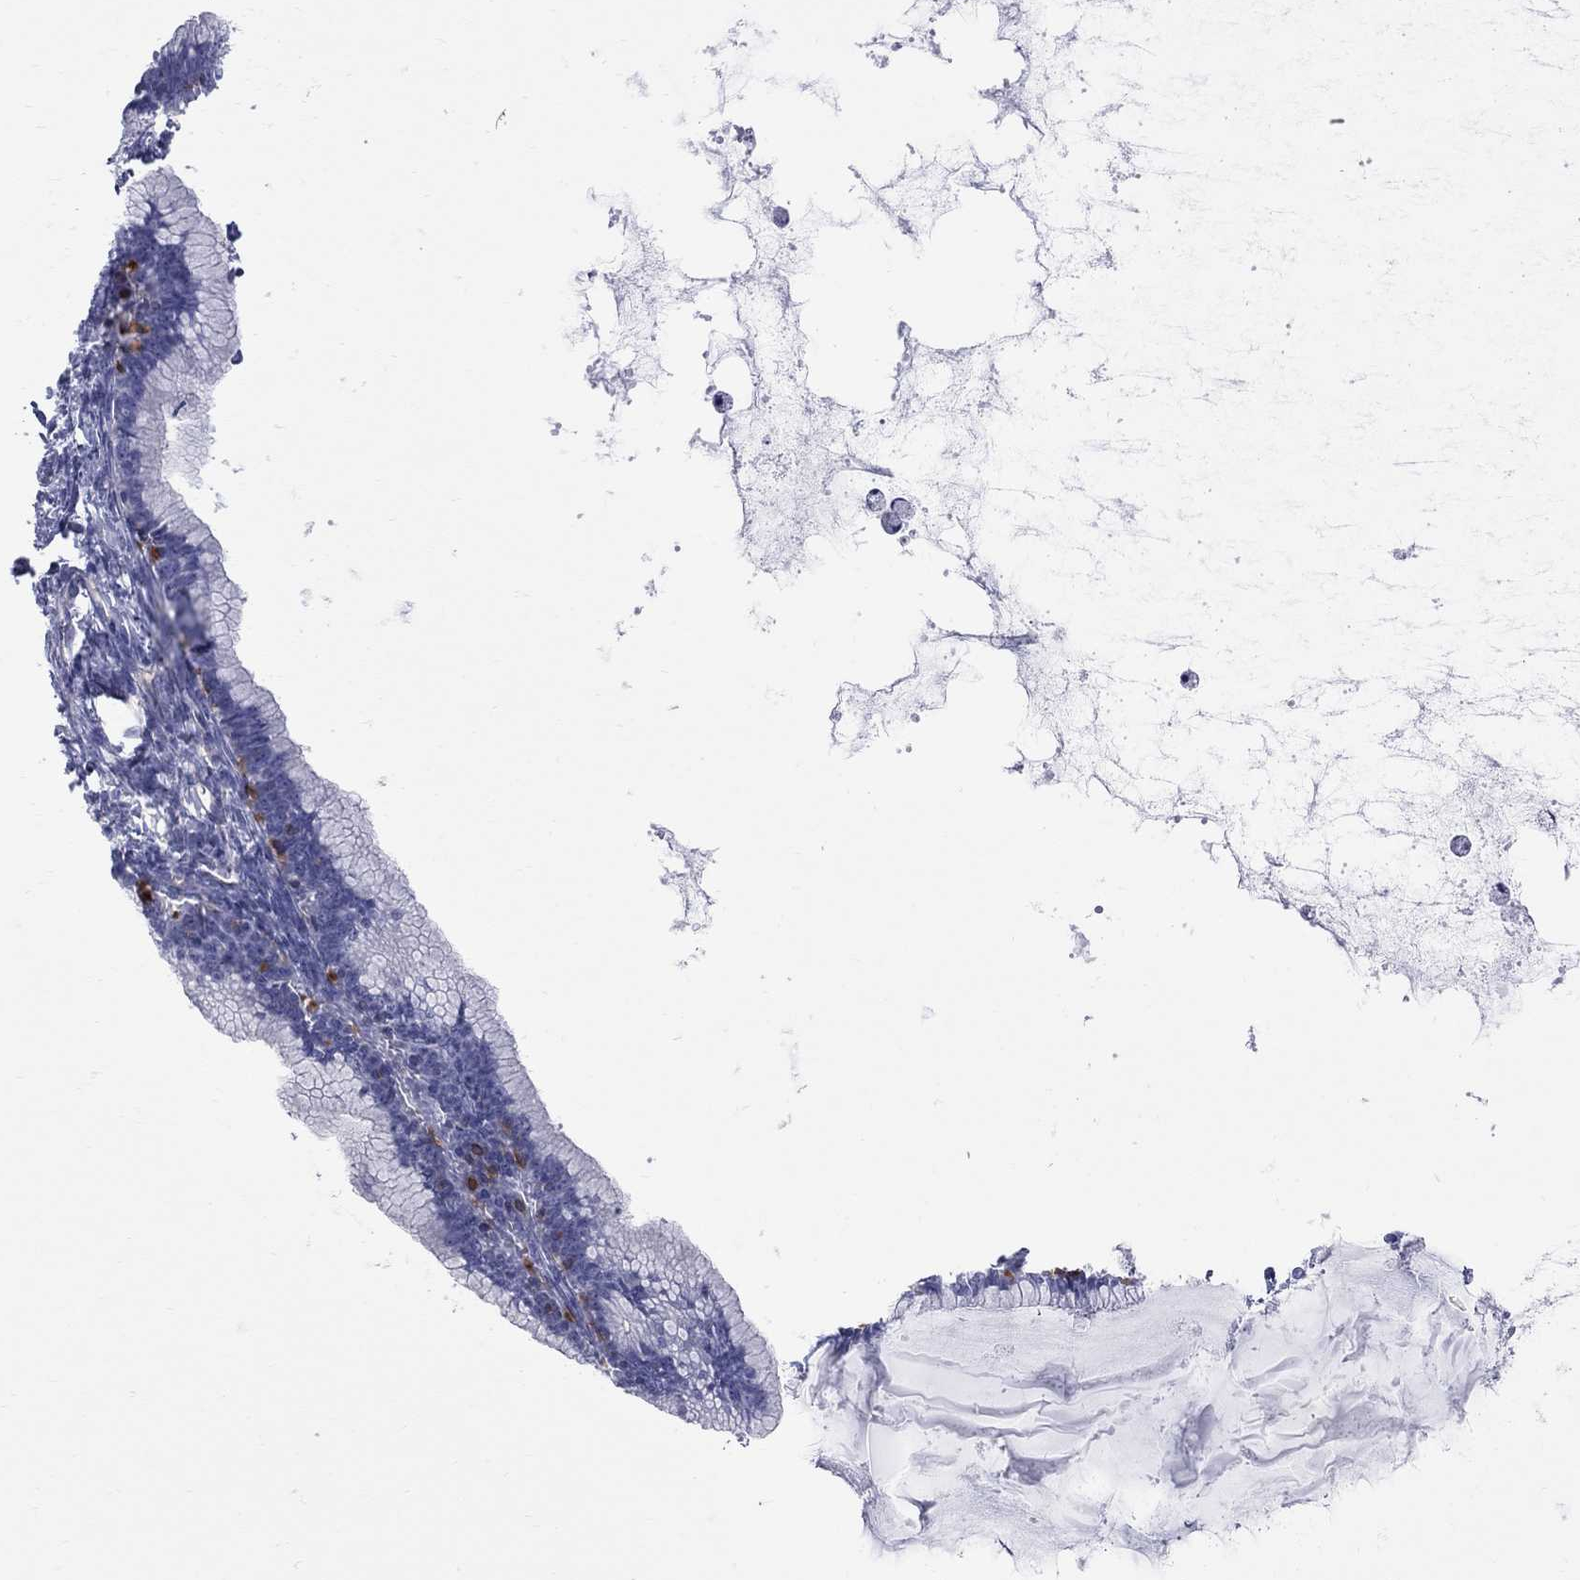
{"staining": {"intensity": "negative", "quantity": "none", "location": "none"}, "tissue": "ovarian cancer", "cell_type": "Tumor cells", "image_type": "cancer", "snomed": [{"axis": "morphology", "description": "Cystadenocarcinoma, mucinous, NOS"}, {"axis": "topography", "description": "Ovary"}], "caption": "High magnification brightfield microscopy of mucinous cystadenocarcinoma (ovarian) stained with DAB (brown) and counterstained with hematoxylin (blue): tumor cells show no significant staining.", "gene": "ABI3", "patient": {"sex": "female", "age": 41}}